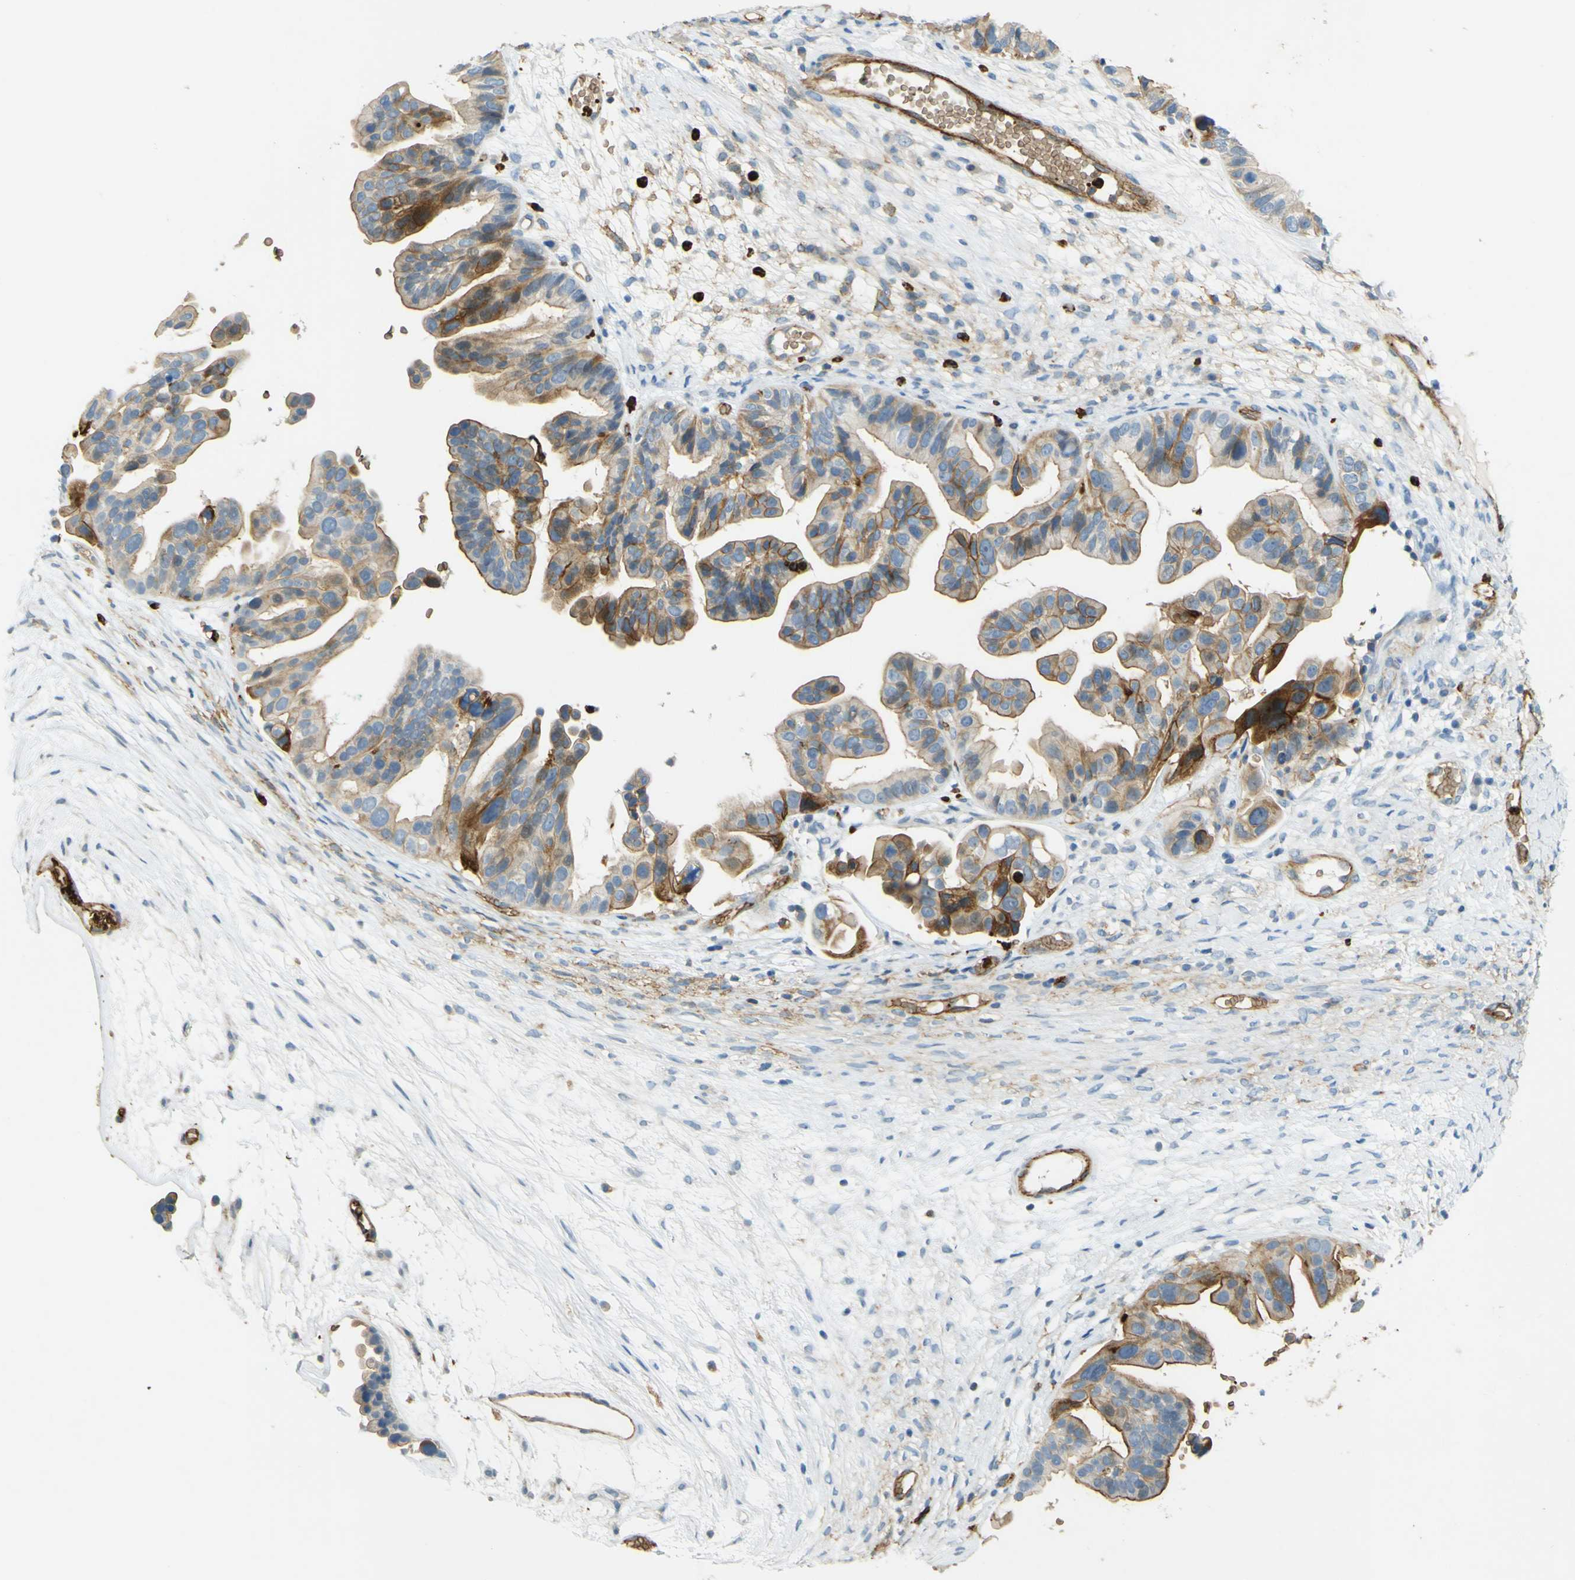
{"staining": {"intensity": "moderate", "quantity": ">75%", "location": "cytoplasmic/membranous"}, "tissue": "ovarian cancer", "cell_type": "Tumor cells", "image_type": "cancer", "snomed": [{"axis": "morphology", "description": "Cystadenocarcinoma, serous, NOS"}, {"axis": "topography", "description": "Ovary"}], "caption": "IHC image of human ovarian cancer (serous cystadenocarcinoma) stained for a protein (brown), which exhibits medium levels of moderate cytoplasmic/membranous expression in about >75% of tumor cells.", "gene": "PLXDC1", "patient": {"sex": "female", "age": 56}}